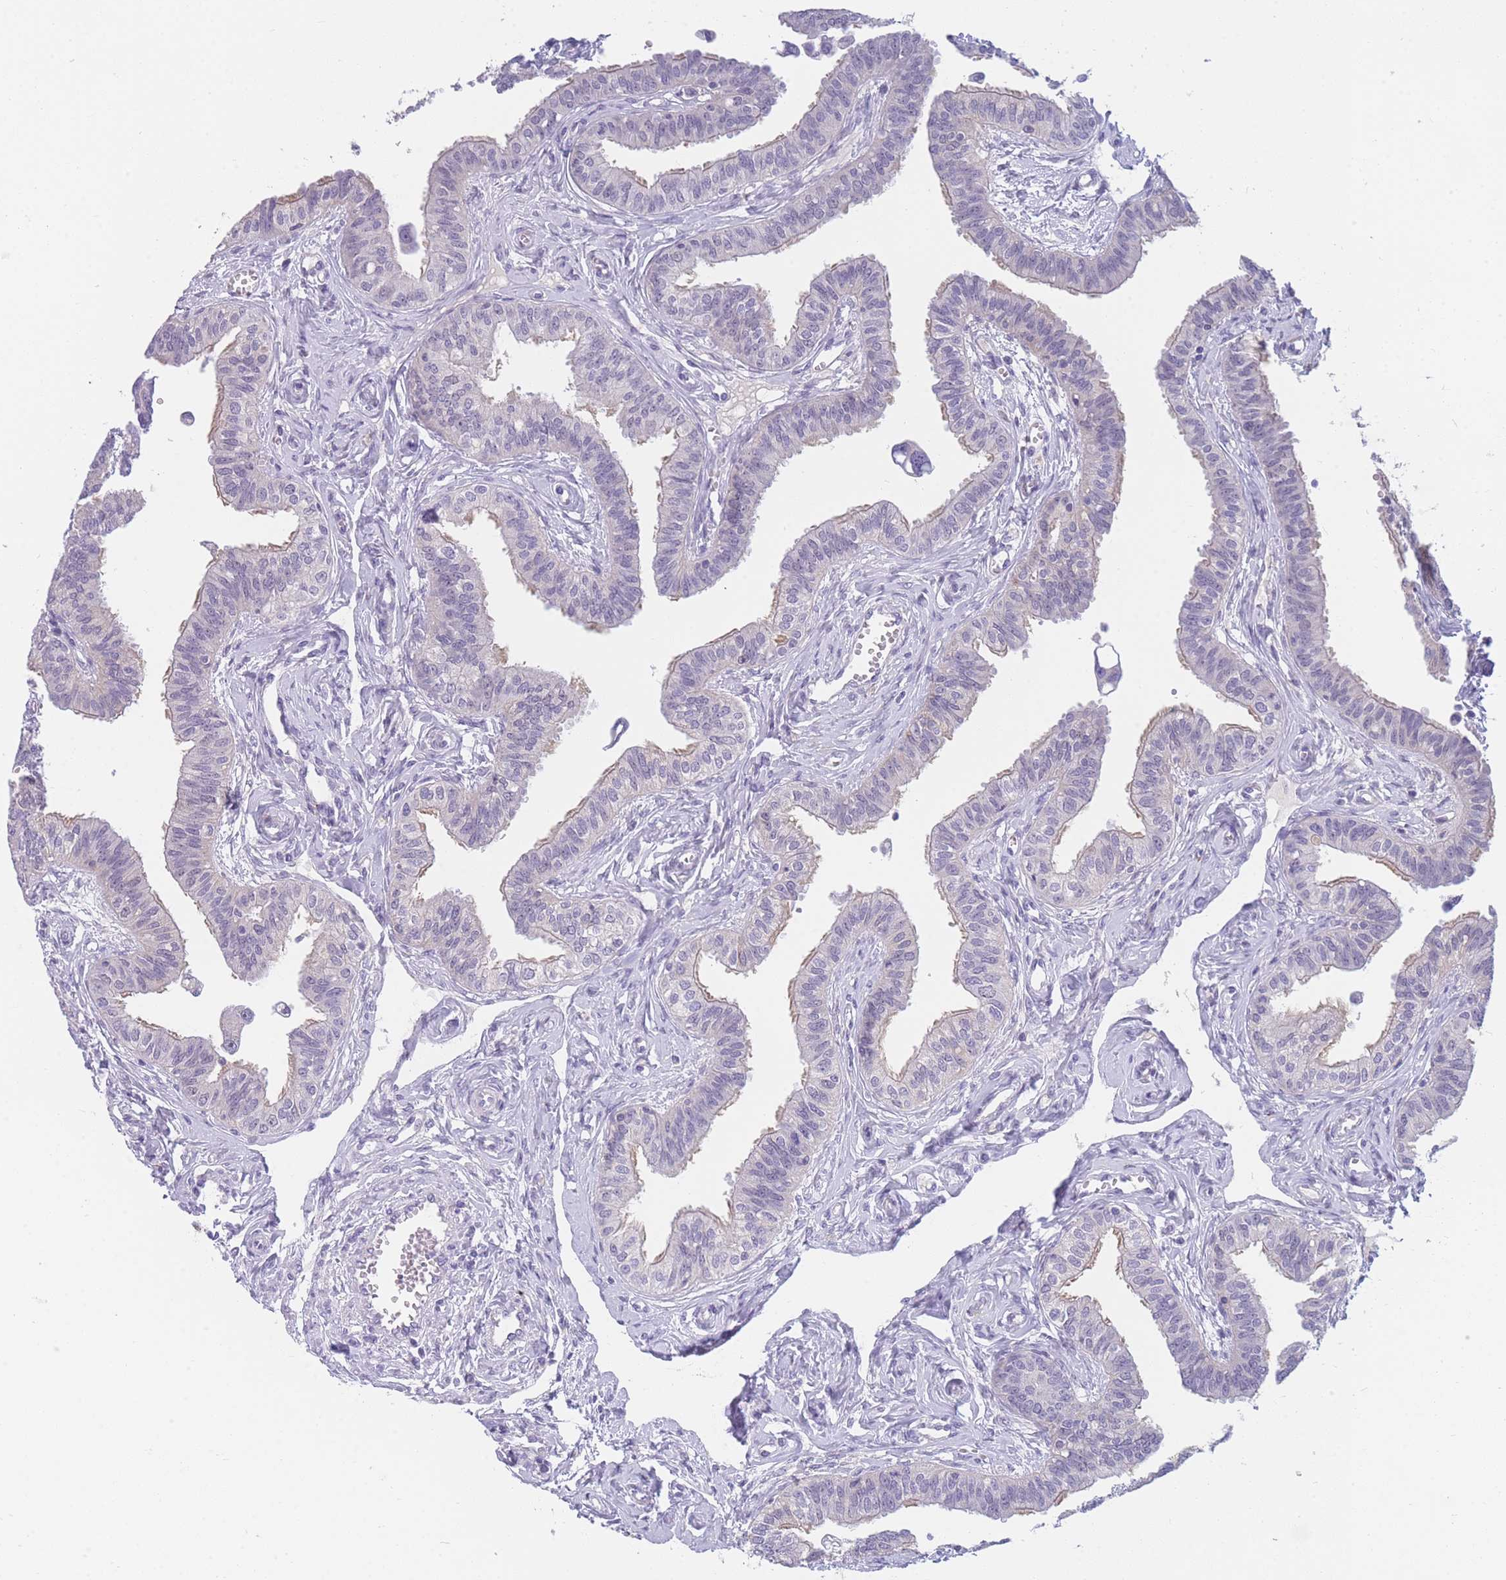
{"staining": {"intensity": "weak", "quantity": "<25%", "location": "cytoplasmic/membranous"}, "tissue": "fallopian tube", "cell_type": "Glandular cells", "image_type": "normal", "snomed": [{"axis": "morphology", "description": "Normal tissue, NOS"}, {"axis": "morphology", "description": "Carcinoma, NOS"}, {"axis": "topography", "description": "Fallopian tube"}, {"axis": "topography", "description": "Ovary"}], "caption": "Immunohistochemistry of normal human fallopian tube displays no expression in glandular cells.", "gene": "DDX49", "patient": {"sex": "female", "age": 59}}